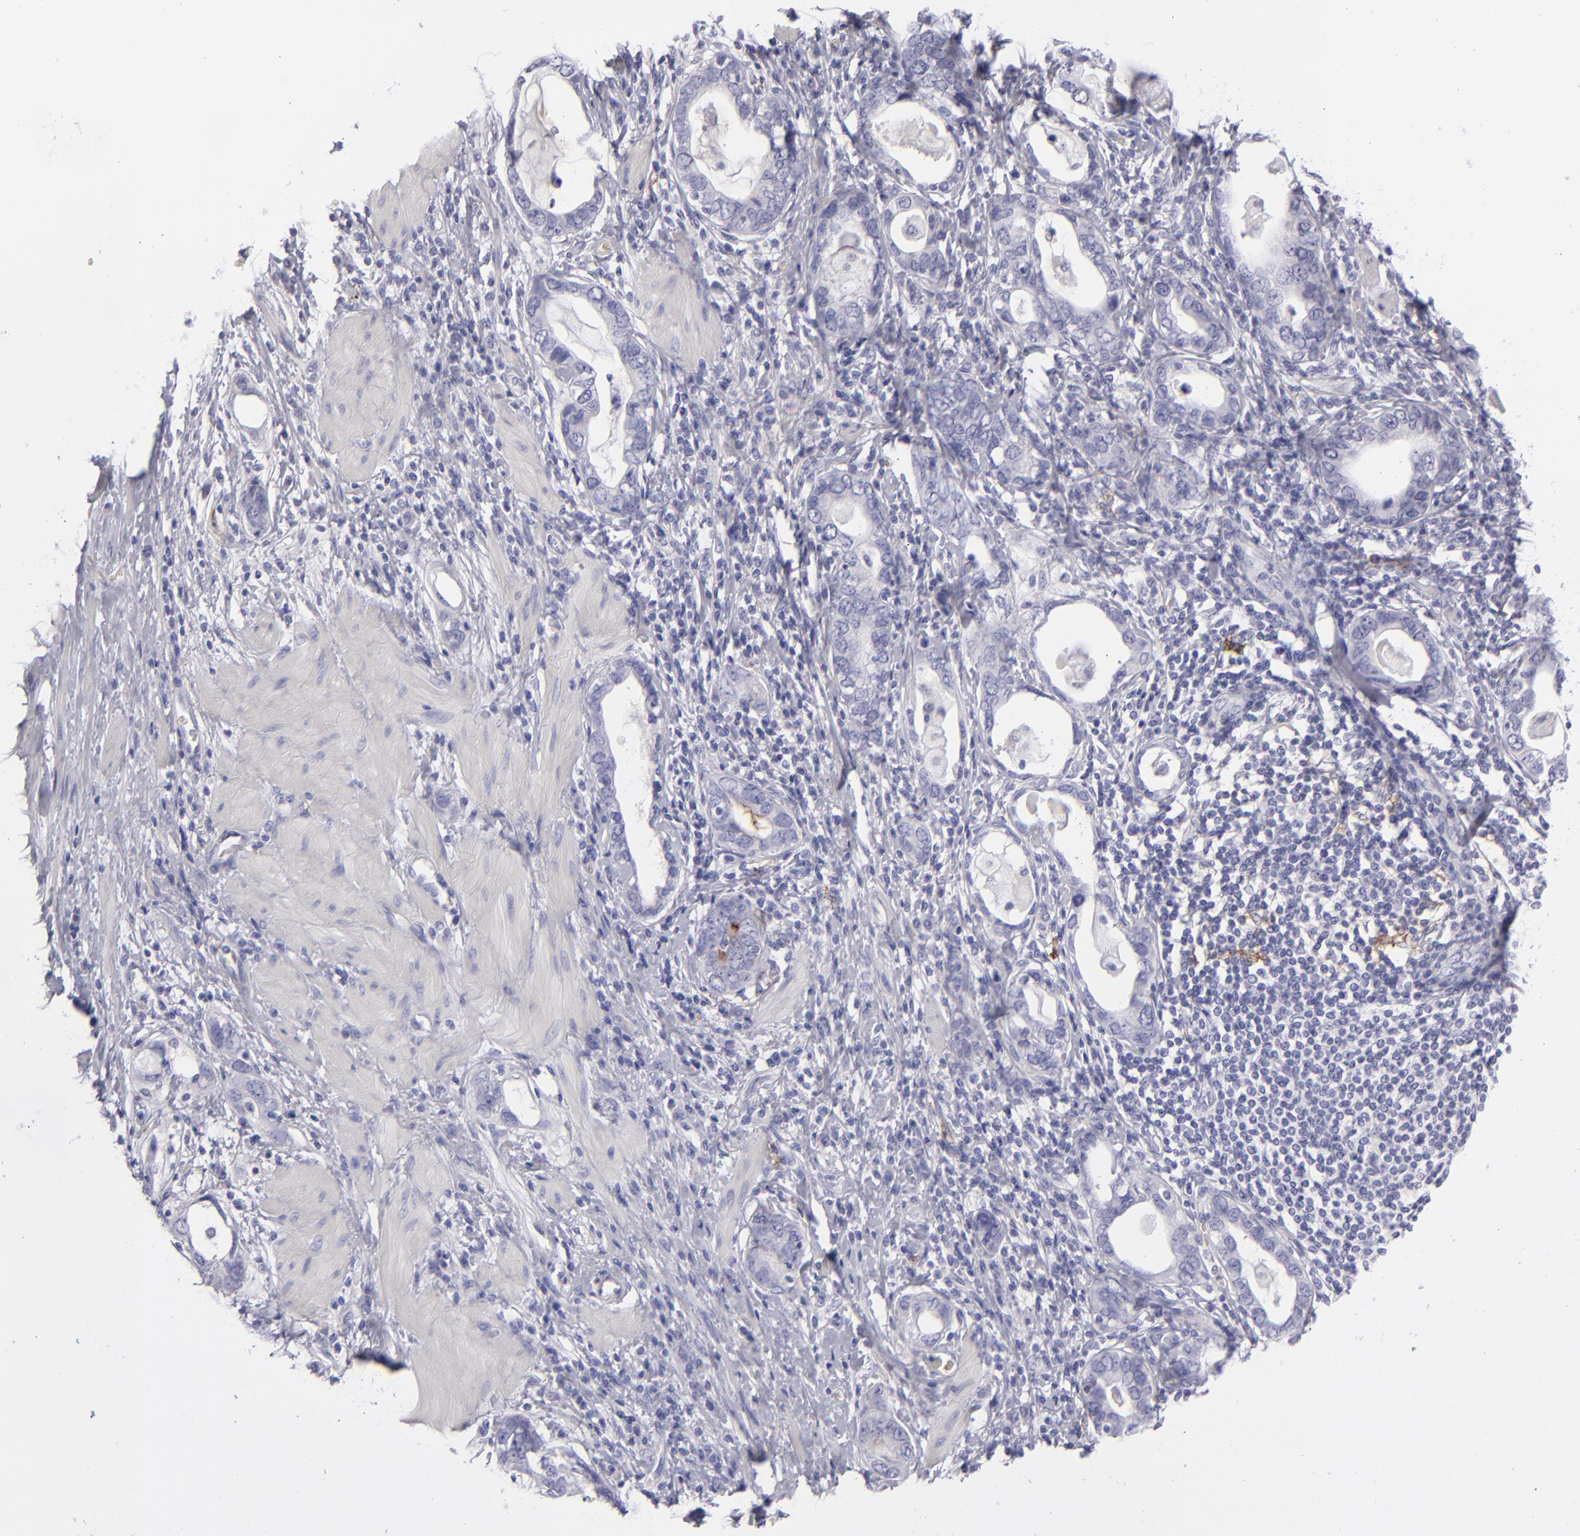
{"staining": {"intensity": "negative", "quantity": "none", "location": "none"}, "tissue": "stomach cancer", "cell_type": "Tumor cells", "image_type": "cancer", "snomed": [{"axis": "morphology", "description": "Adenocarcinoma, NOS"}, {"axis": "topography", "description": "Stomach, lower"}], "caption": "This is an immunohistochemistry (IHC) histopathology image of stomach cancer (adenocarcinoma). There is no staining in tumor cells.", "gene": "ANPEP", "patient": {"sex": "female", "age": 93}}